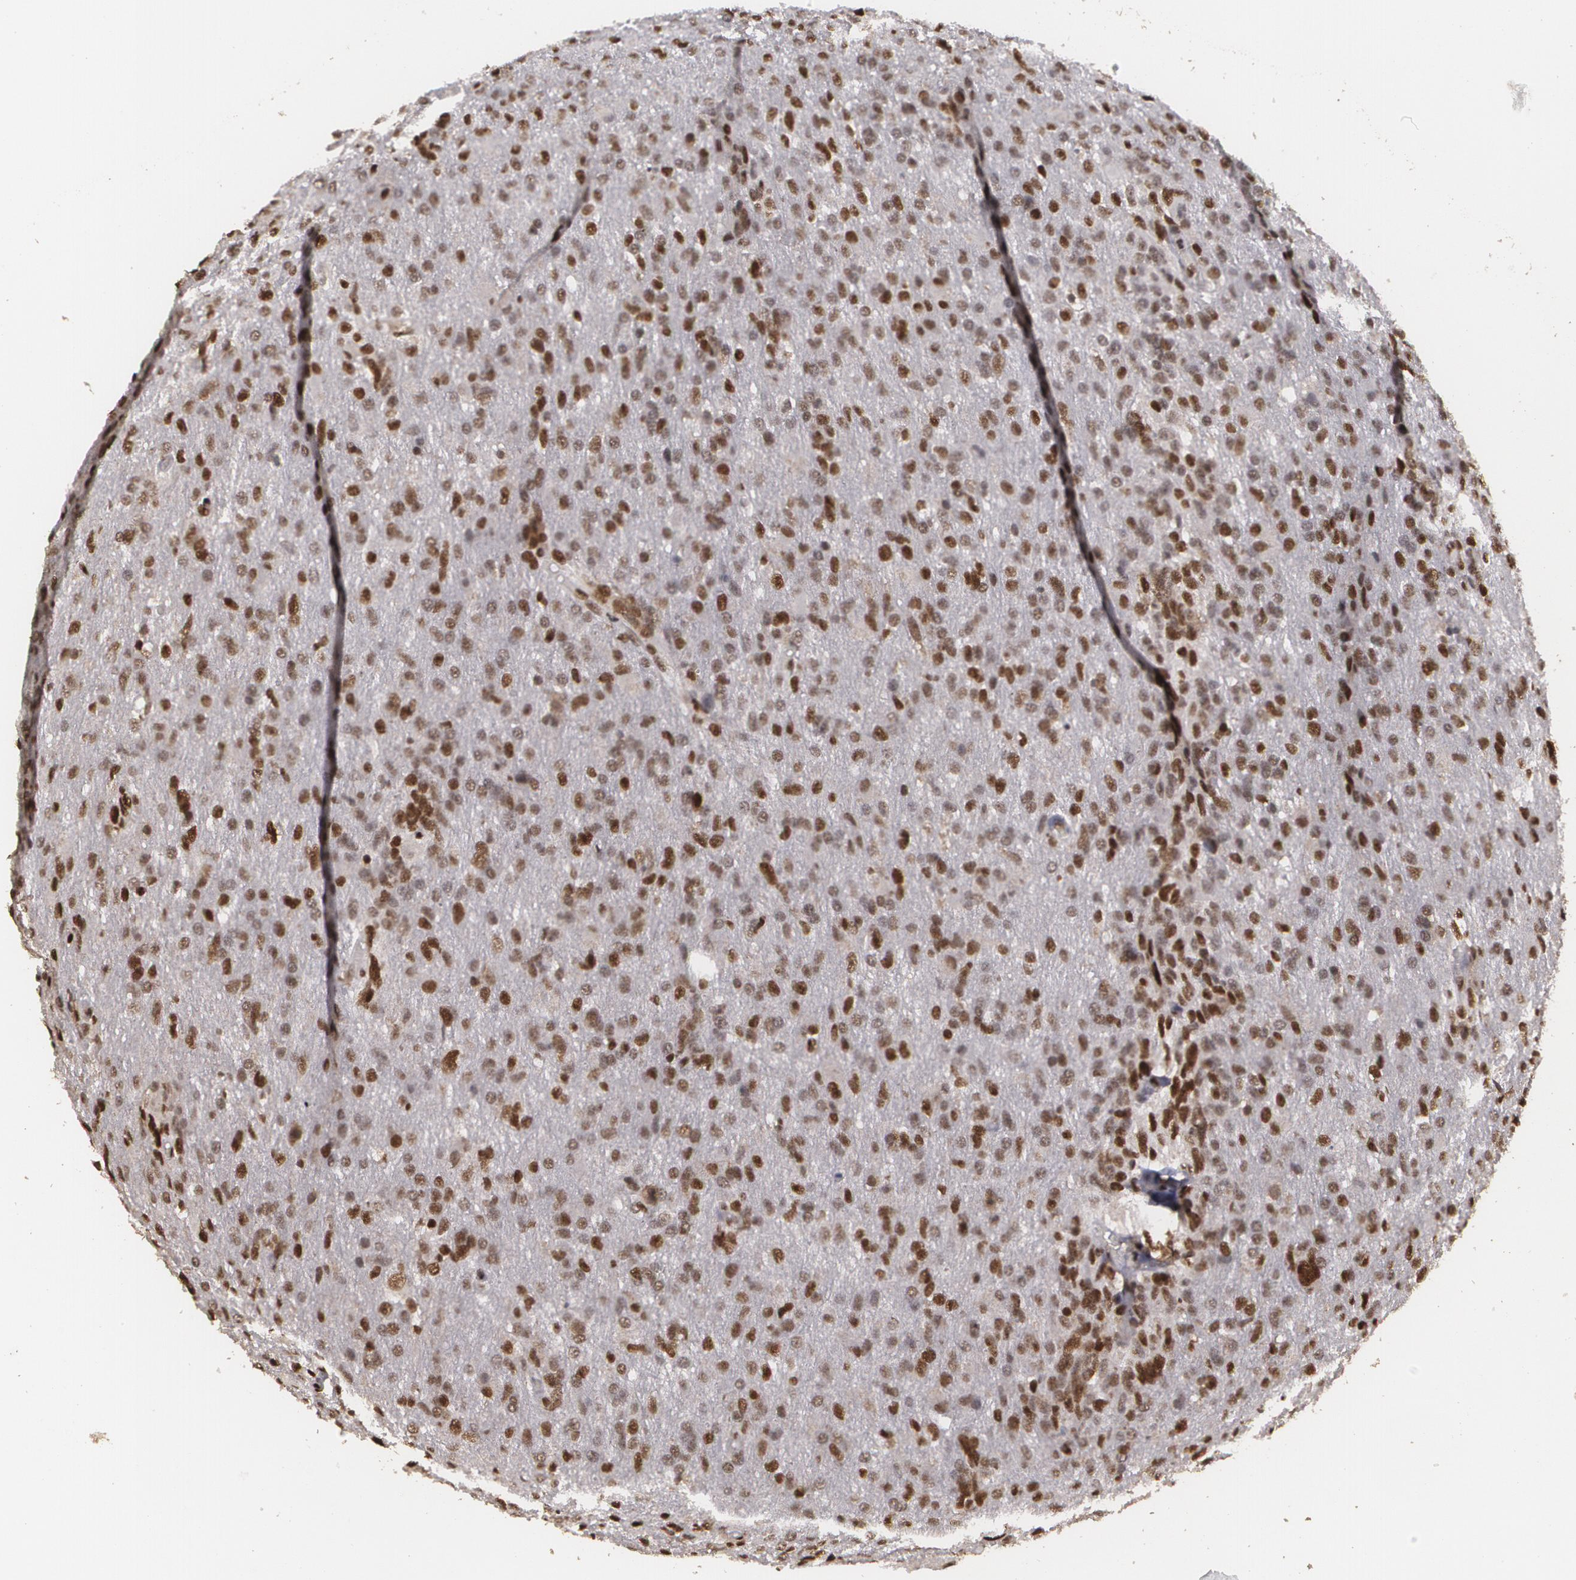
{"staining": {"intensity": "strong", "quantity": "25%-75%", "location": "nuclear"}, "tissue": "glioma", "cell_type": "Tumor cells", "image_type": "cancer", "snomed": [{"axis": "morphology", "description": "Glioma, malignant, High grade"}, {"axis": "topography", "description": "Brain"}], "caption": "Strong nuclear staining for a protein is identified in about 25%-75% of tumor cells of high-grade glioma (malignant) using IHC.", "gene": "RCOR1", "patient": {"sex": "male", "age": 68}}